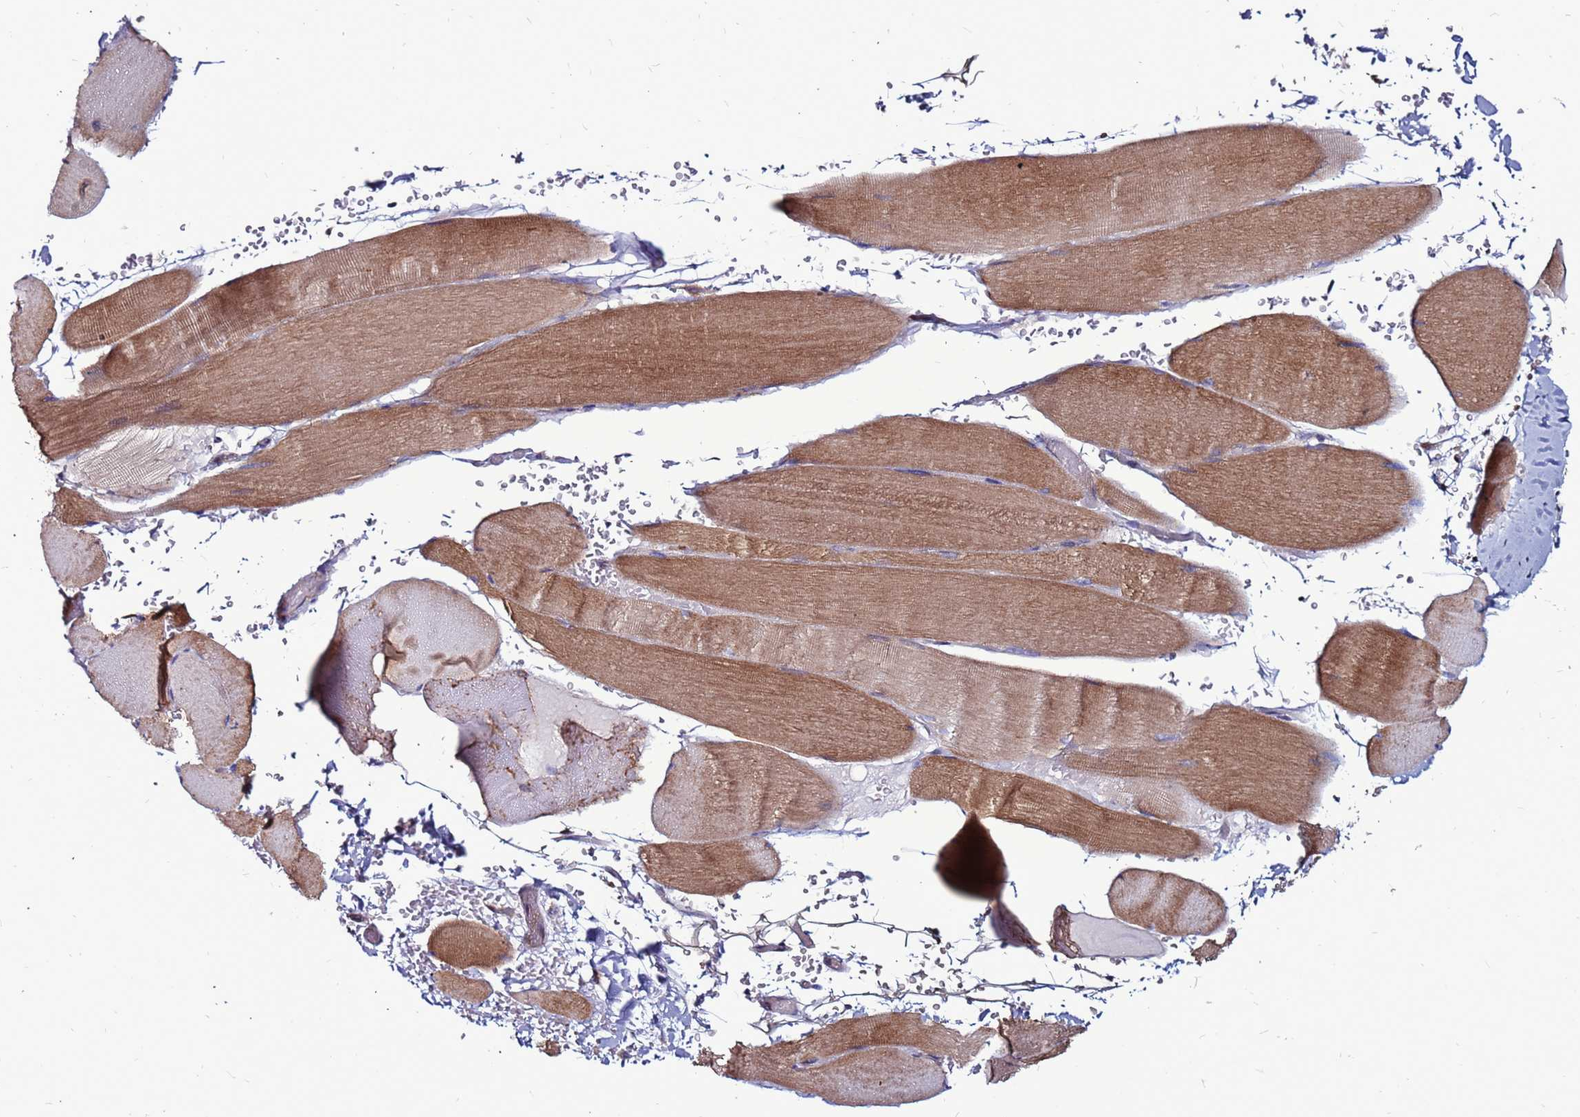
{"staining": {"intensity": "moderate", "quantity": ">75%", "location": "cytoplasmic/membranous"}, "tissue": "skeletal muscle", "cell_type": "Myocytes", "image_type": "normal", "snomed": [{"axis": "morphology", "description": "Normal tissue, NOS"}, {"axis": "topography", "description": "Skeletal muscle"}, {"axis": "topography", "description": "Head-Neck"}], "caption": "Skeletal muscle was stained to show a protein in brown. There is medium levels of moderate cytoplasmic/membranous positivity in approximately >75% of myocytes. Nuclei are stained in blue.", "gene": "GPN3", "patient": {"sex": "male", "age": 66}}